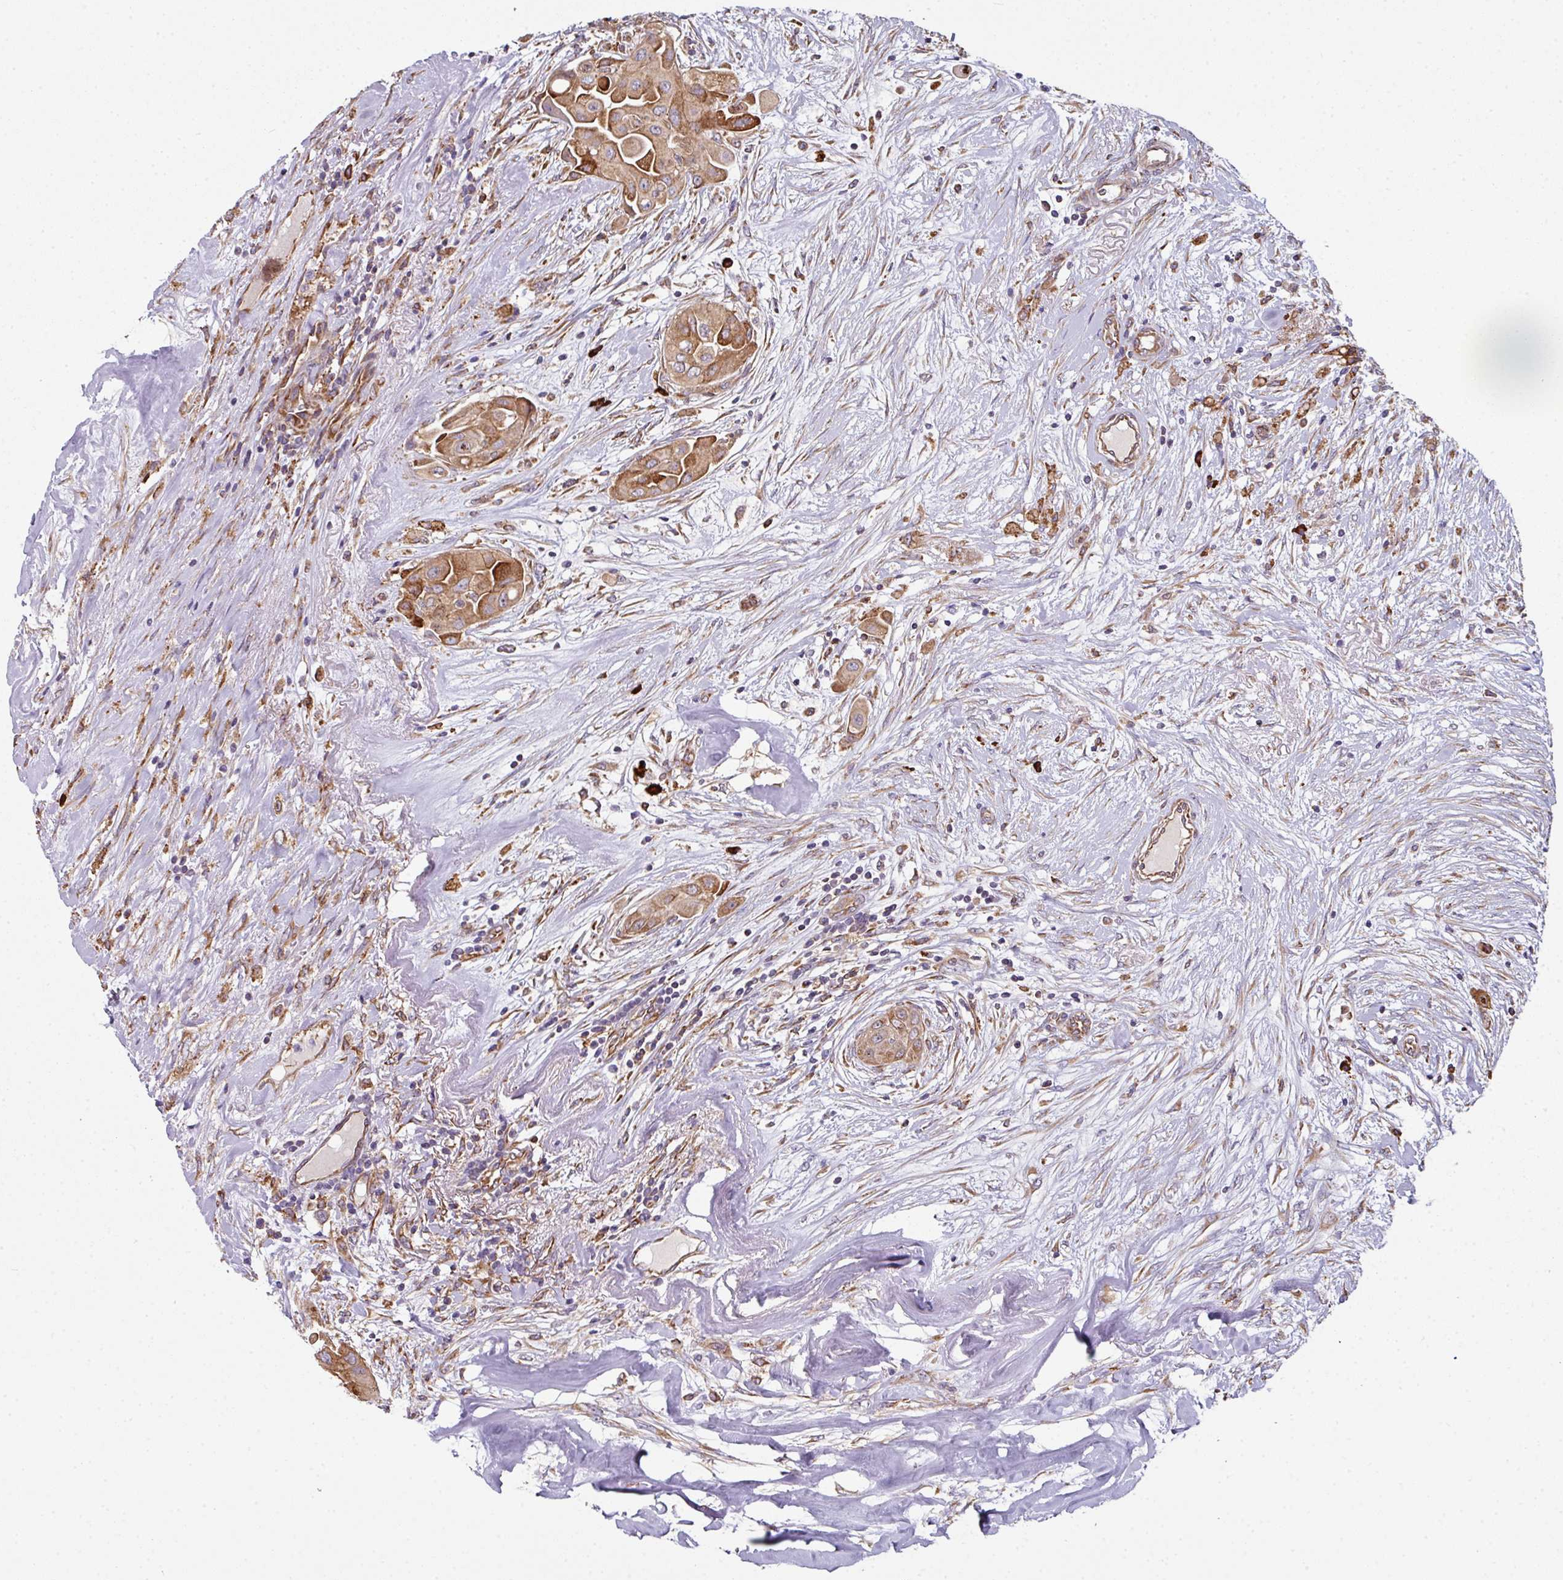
{"staining": {"intensity": "moderate", "quantity": ">75%", "location": "cytoplasmic/membranous"}, "tissue": "thyroid cancer", "cell_type": "Tumor cells", "image_type": "cancer", "snomed": [{"axis": "morphology", "description": "Papillary adenocarcinoma, NOS"}, {"axis": "topography", "description": "Thyroid gland"}], "caption": "A medium amount of moderate cytoplasmic/membranous positivity is present in approximately >75% of tumor cells in thyroid cancer (papillary adenocarcinoma) tissue. The staining is performed using DAB brown chromogen to label protein expression. The nuclei are counter-stained blue using hematoxylin.", "gene": "FAT4", "patient": {"sex": "female", "age": 59}}